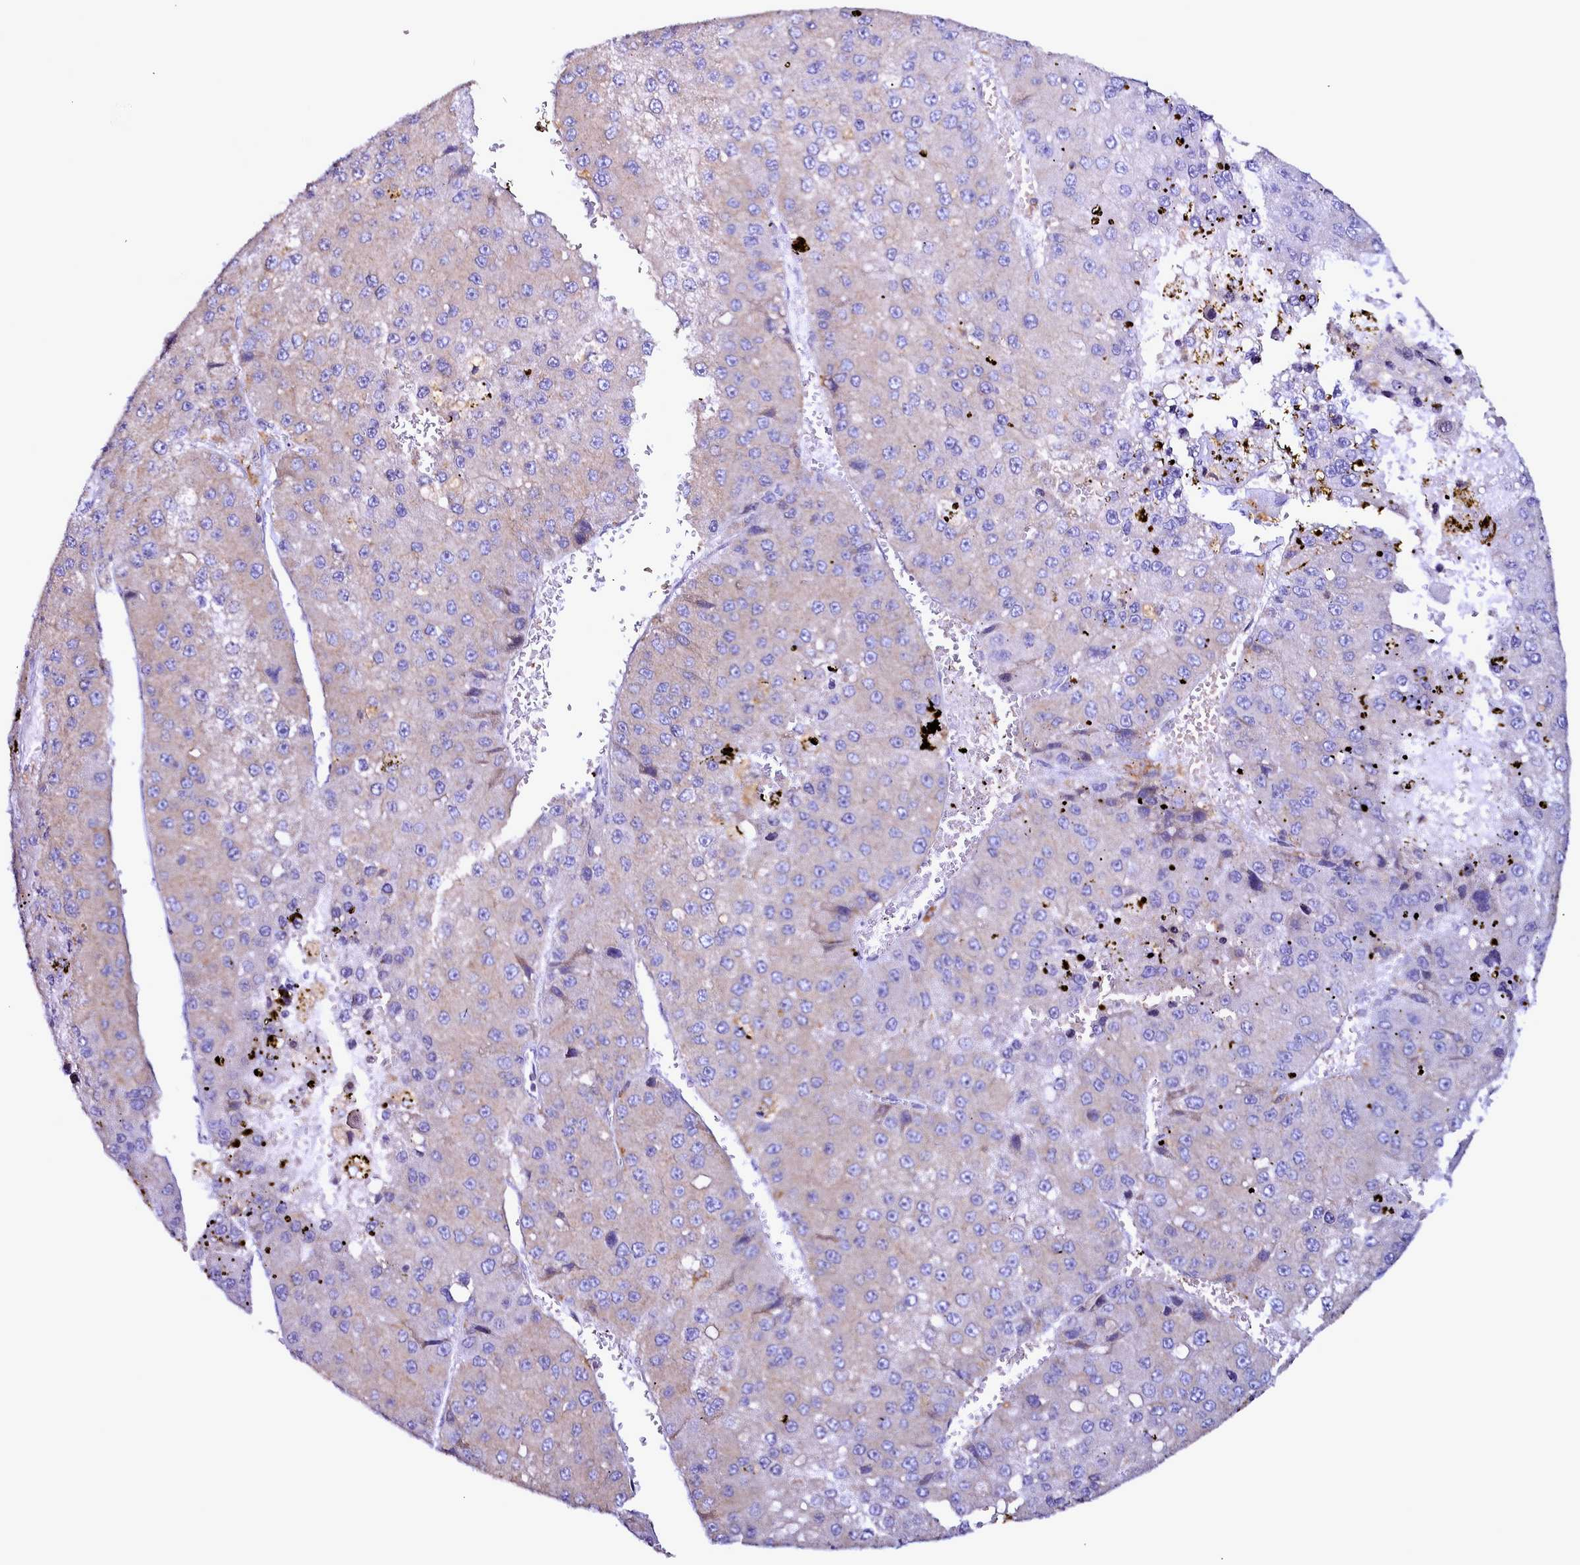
{"staining": {"intensity": "negative", "quantity": "none", "location": "none"}, "tissue": "liver cancer", "cell_type": "Tumor cells", "image_type": "cancer", "snomed": [{"axis": "morphology", "description": "Carcinoma, Hepatocellular, NOS"}, {"axis": "topography", "description": "Liver"}], "caption": "Tumor cells are negative for brown protein staining in liver hepatocellular carcinoma.", "gene": "NCKAP1L", "patient": {"sex": "female", "age": 73}}